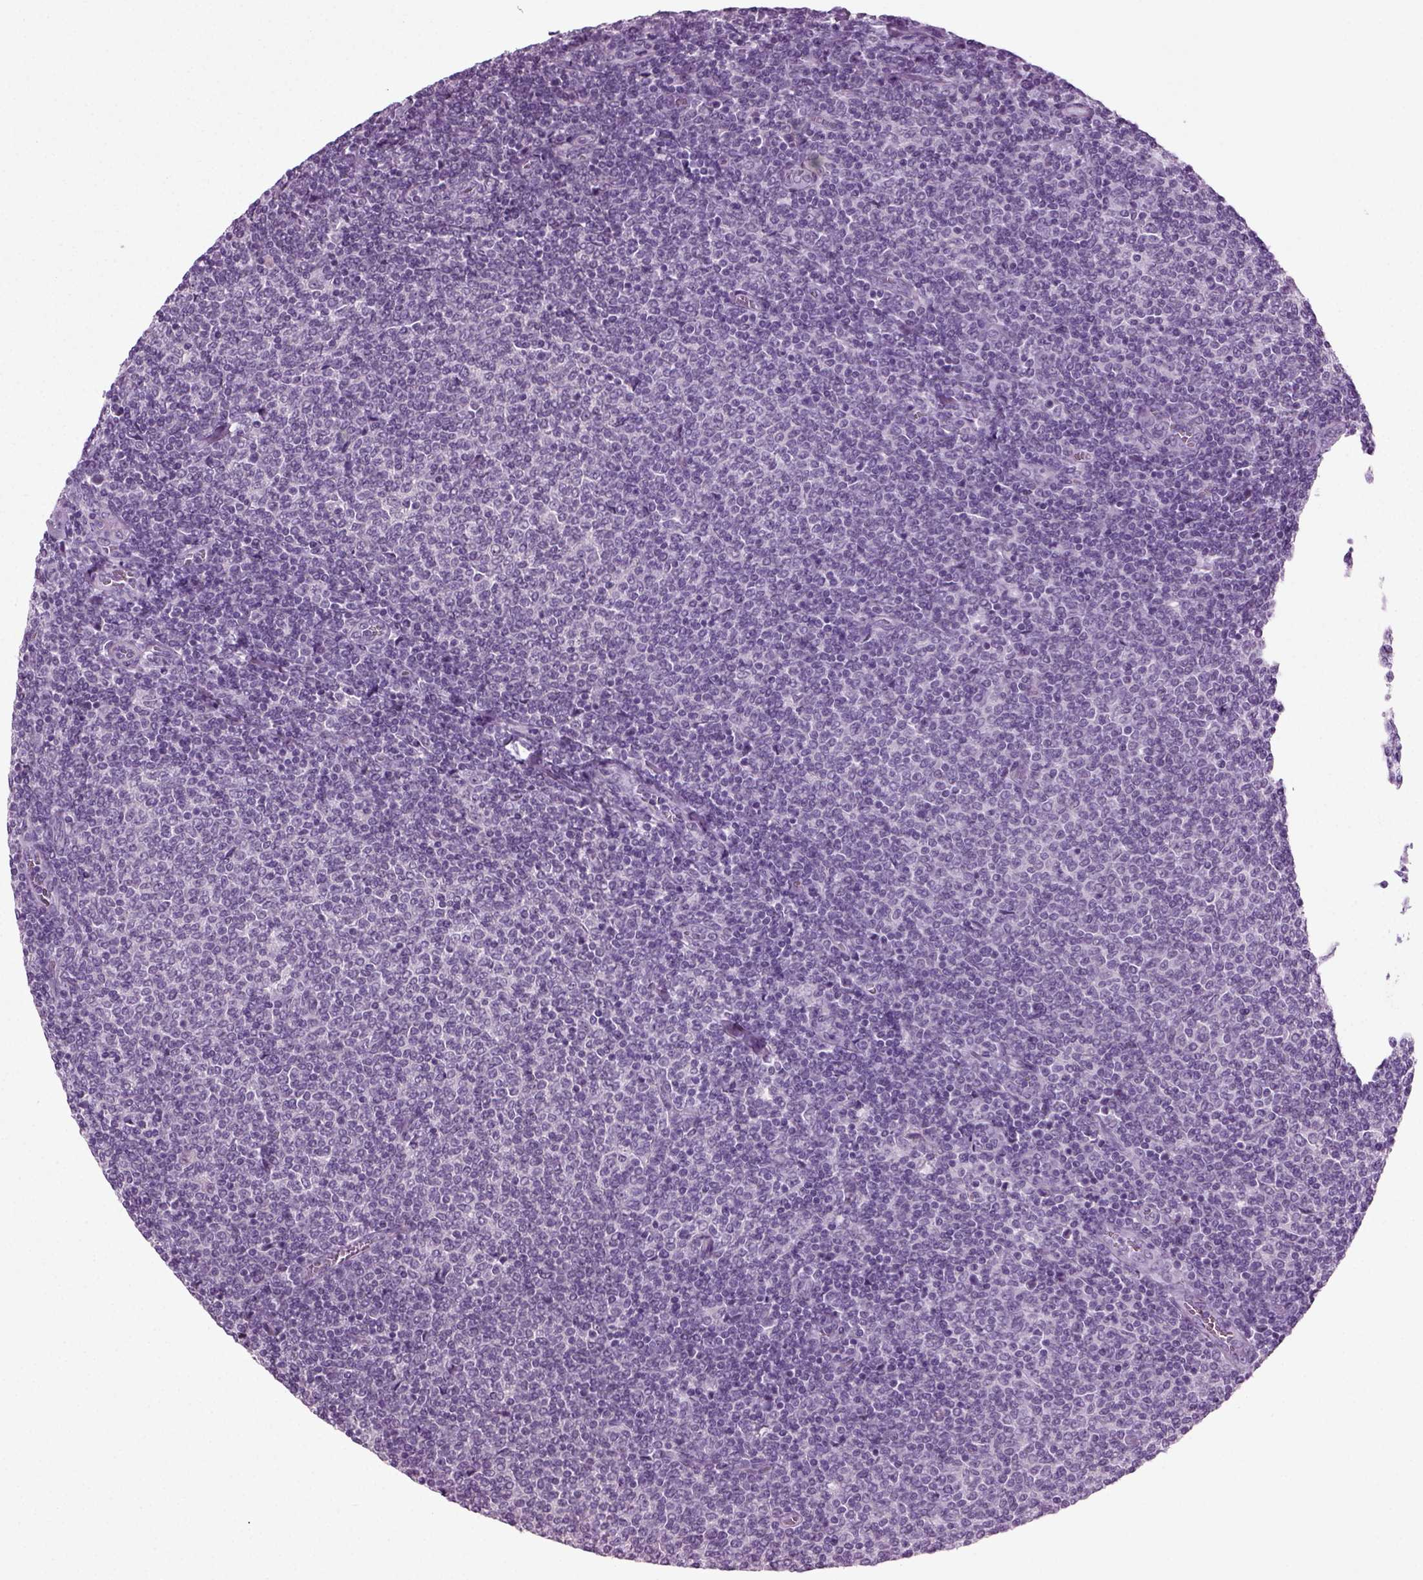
{"staining": {"intensity": "negative", "quantity": "none", "location": "none"}, "tissue": "lymphoma", "cell_type": "Tumor cells", "image_type": "cancer", "snomed": [{"axis": "morphology", "description": "Malignant lymphoma, non-Hodgkin's type, Low grade"}, {"axis": "topography", "description": "Lymph node"}], "caption": "Lymphoma stained for a protein using IHC reveals no positivity tumor cells.", "gene": "ZC2HC1C", "patient": {"sex": "male", "age": 52}}